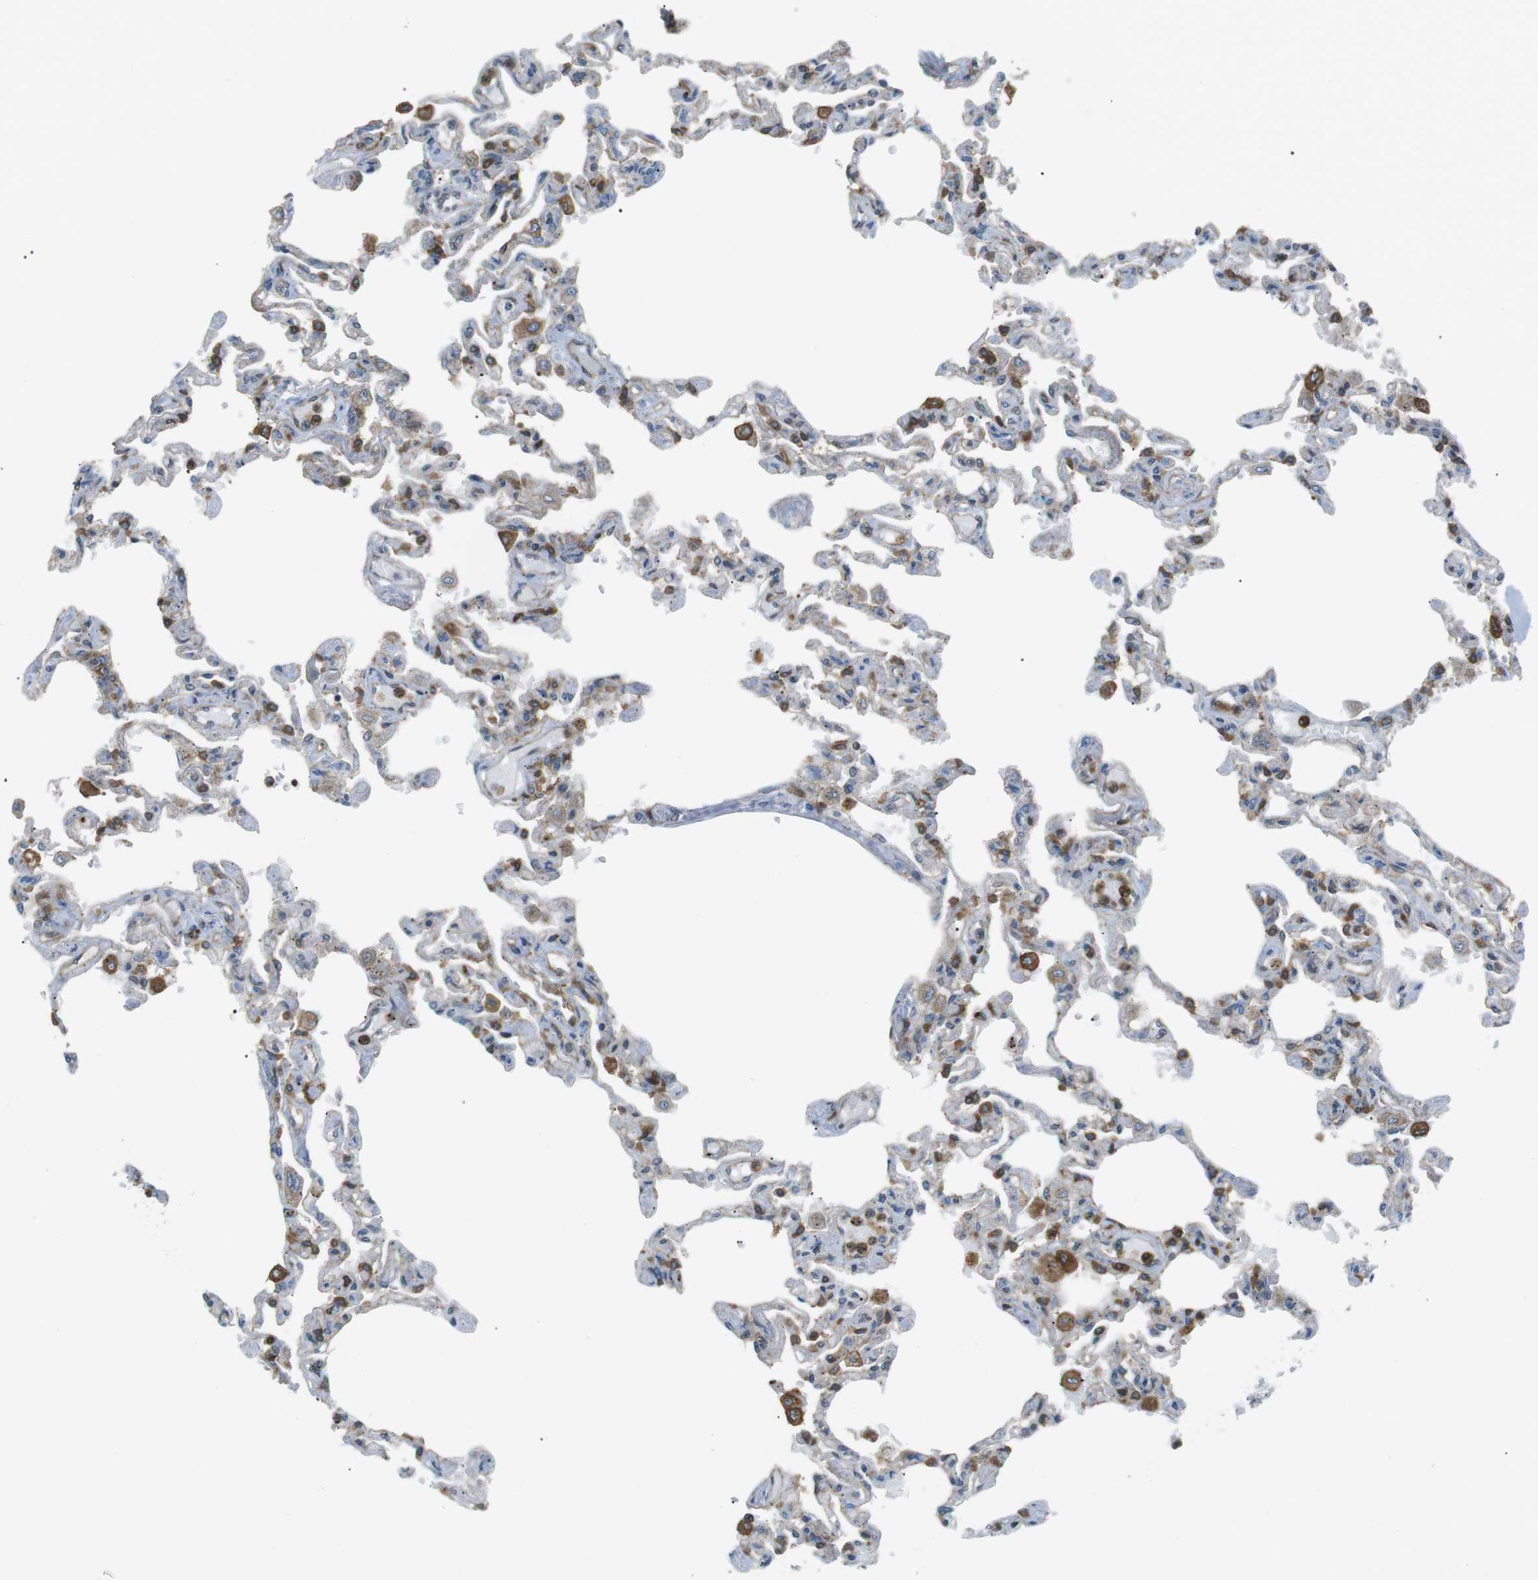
{"staining": {"intensity": "moderate", "quantity": "25%-75%", "location": "cytoplasmic/membranous"}, "tissue": "lung", "cell_type": "Alveolar cells", "image_type": "normal", "snomed": [{"axis": "morphology", "description": "Normal tissue, NOS"}, {"axis": "topography", "description": "Lung"}], "caption": "Lung was stained to show a protein in brown. There is medium levels of moderate cytoplasmic/membranous staining in approximately 25%-75% of alveolar cells. Immunohistochemistry stains the protein in brown and the nuclei are stained blue.", "gene": "FLII", "patient": {"sex": "male", "age": 21}}